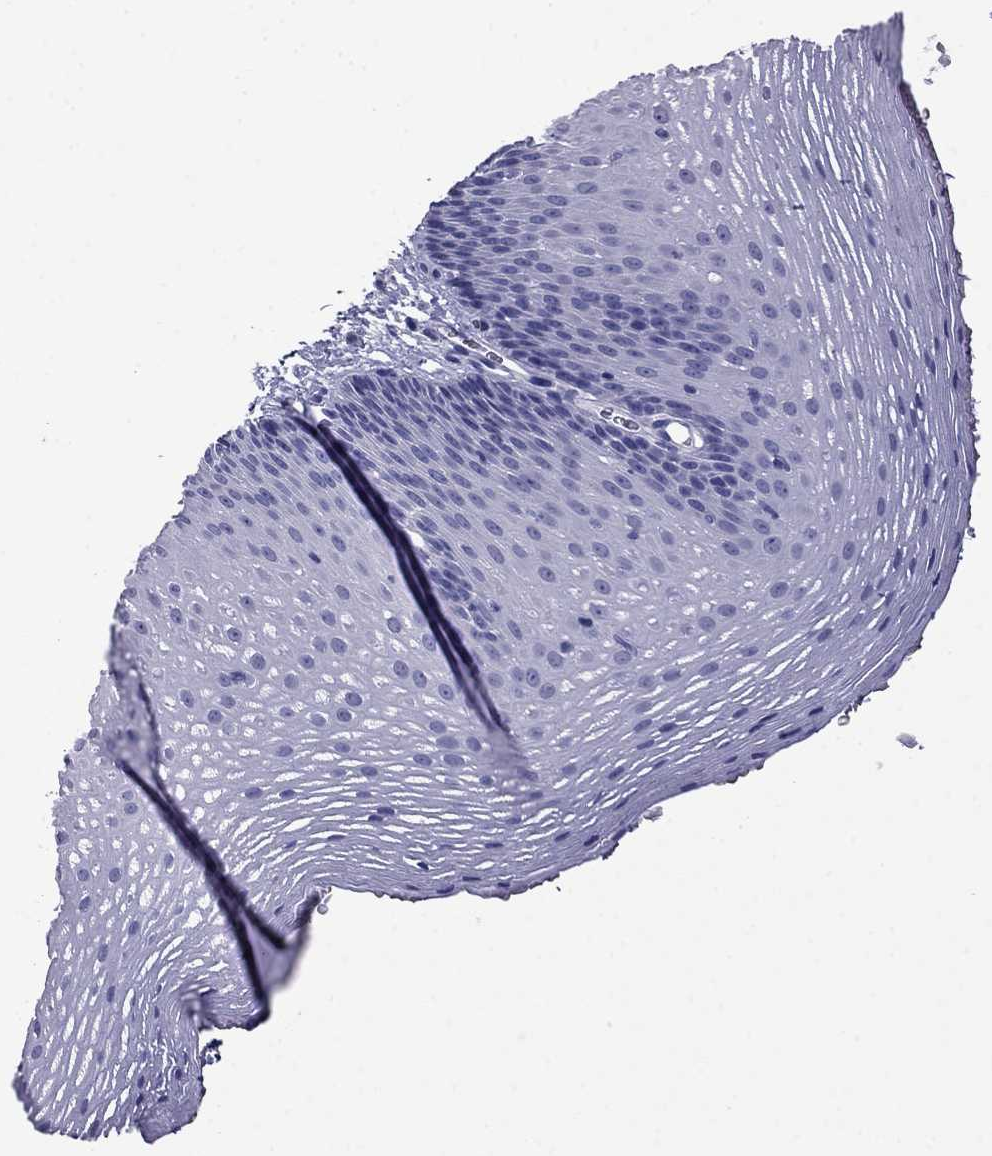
{"staining": {"intensity": "negative", "quantity": "none", "location": "none"}, "tissue": "esophagus", "cell_type": "Squamous epithelial cells", "image_type": "normal", "snomed": [{"axis": "morphology", "description": "Normal tissue, NOS"}, {"axis": "topography", "description": "Esophagus"}], "caption": "Immunohistochemical staining of normal esophagus reveals no significant expression in squamous epithelial cells.", "gene": "MYO15A", "patient": {"sex": "male", "age": 76}}